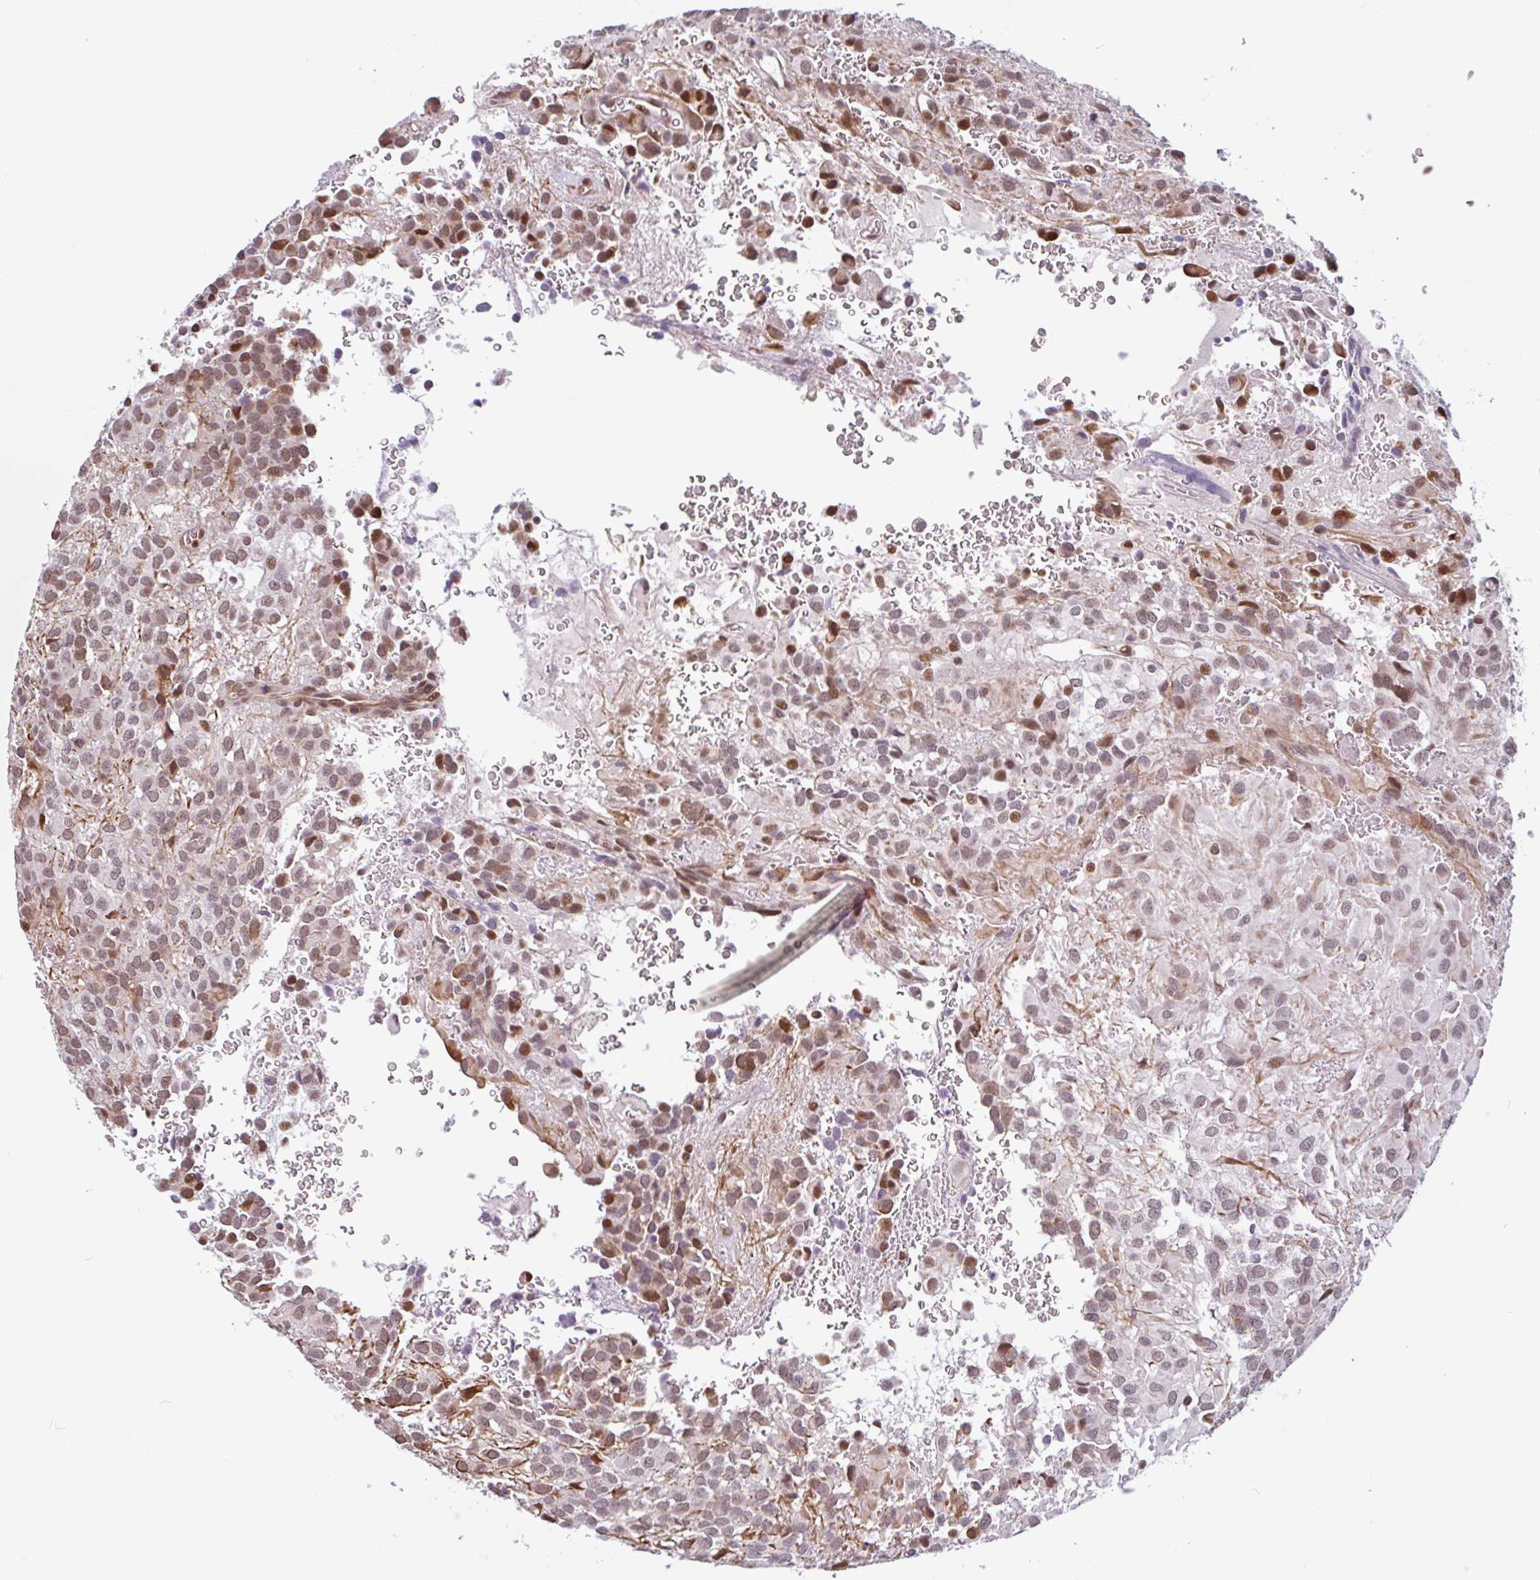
{"staining": {"intensity": "moderate", "quantity": ">75%", "location": "nuclear"}, "tissue": "glioma", "cell_type": "Tumor cells", "image_type": "cancer", "snomed": [{"axis": "morphology", "description": "Glioma, malignant, Low grade"}, {"axis": "topography", "description": "Brain"}], "caption": "High-power microscopy captured an immunohistochemistry image of malignant glioma (low-grade), revealing moderate nuclear expression in approximately >75% of tumor cells.", "gene": "TMEM119", "patient": {"sex": "male", "age": 56}}